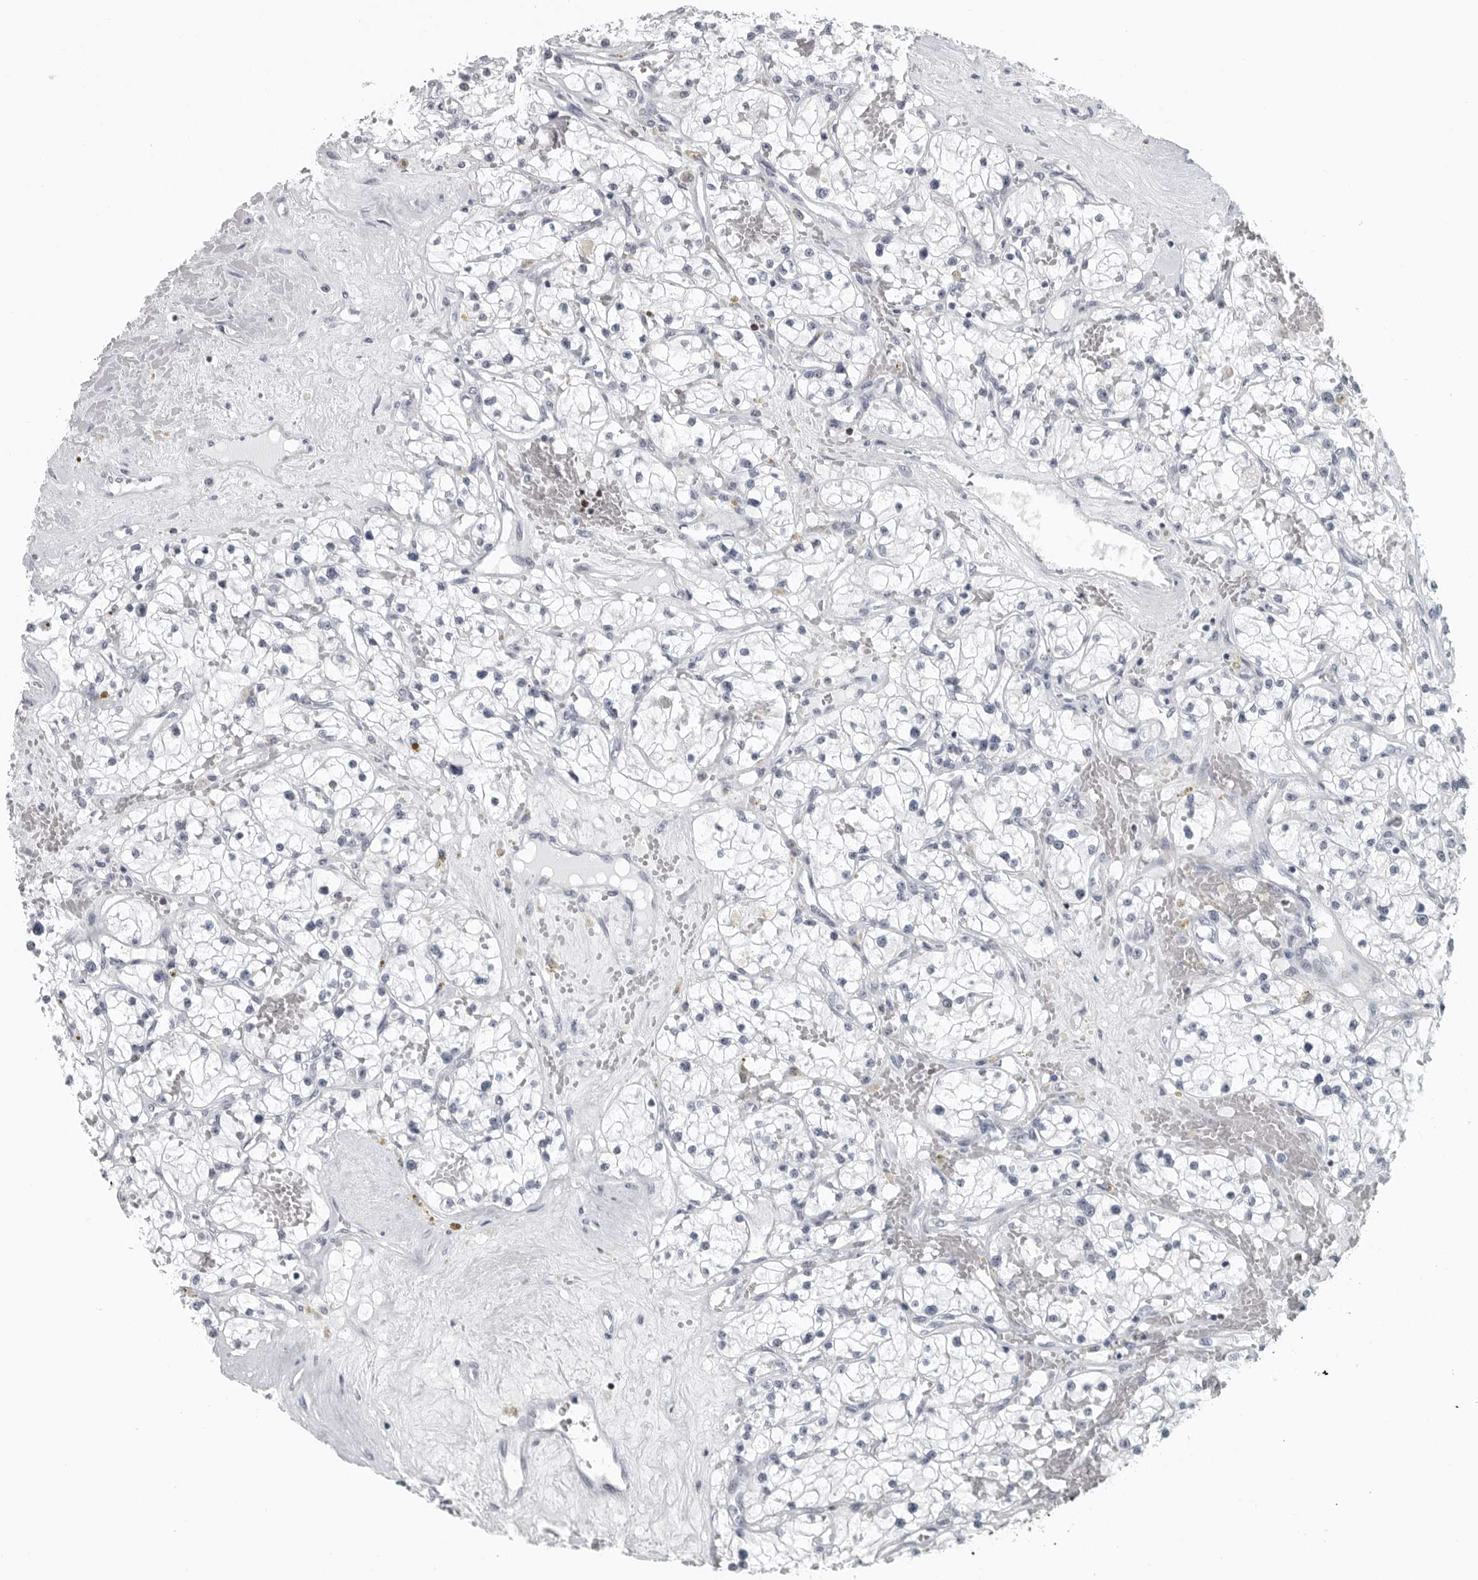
{"staining": {"intensity": "negative", "quantity": "none", "location": "none"}, "tissue": "renal cancer", "cell_type": "Tumor cells", "image_type": "cancer", "snomed": [{"axis": "morphology", "description": "Normal tissue, NOS"}, {"axis": "morphology", "description": "Adenocarcinoma, NOS"}, {"axis": "topography", "description": "Kidney"}], "caption": "This is an immunohistochemistry (IHC) image of renal cancer (adenocarcinoma). There is no positivity in tumor cells.", "gene": "SATB2", "patient": {"sex": "male", "age": 68}}